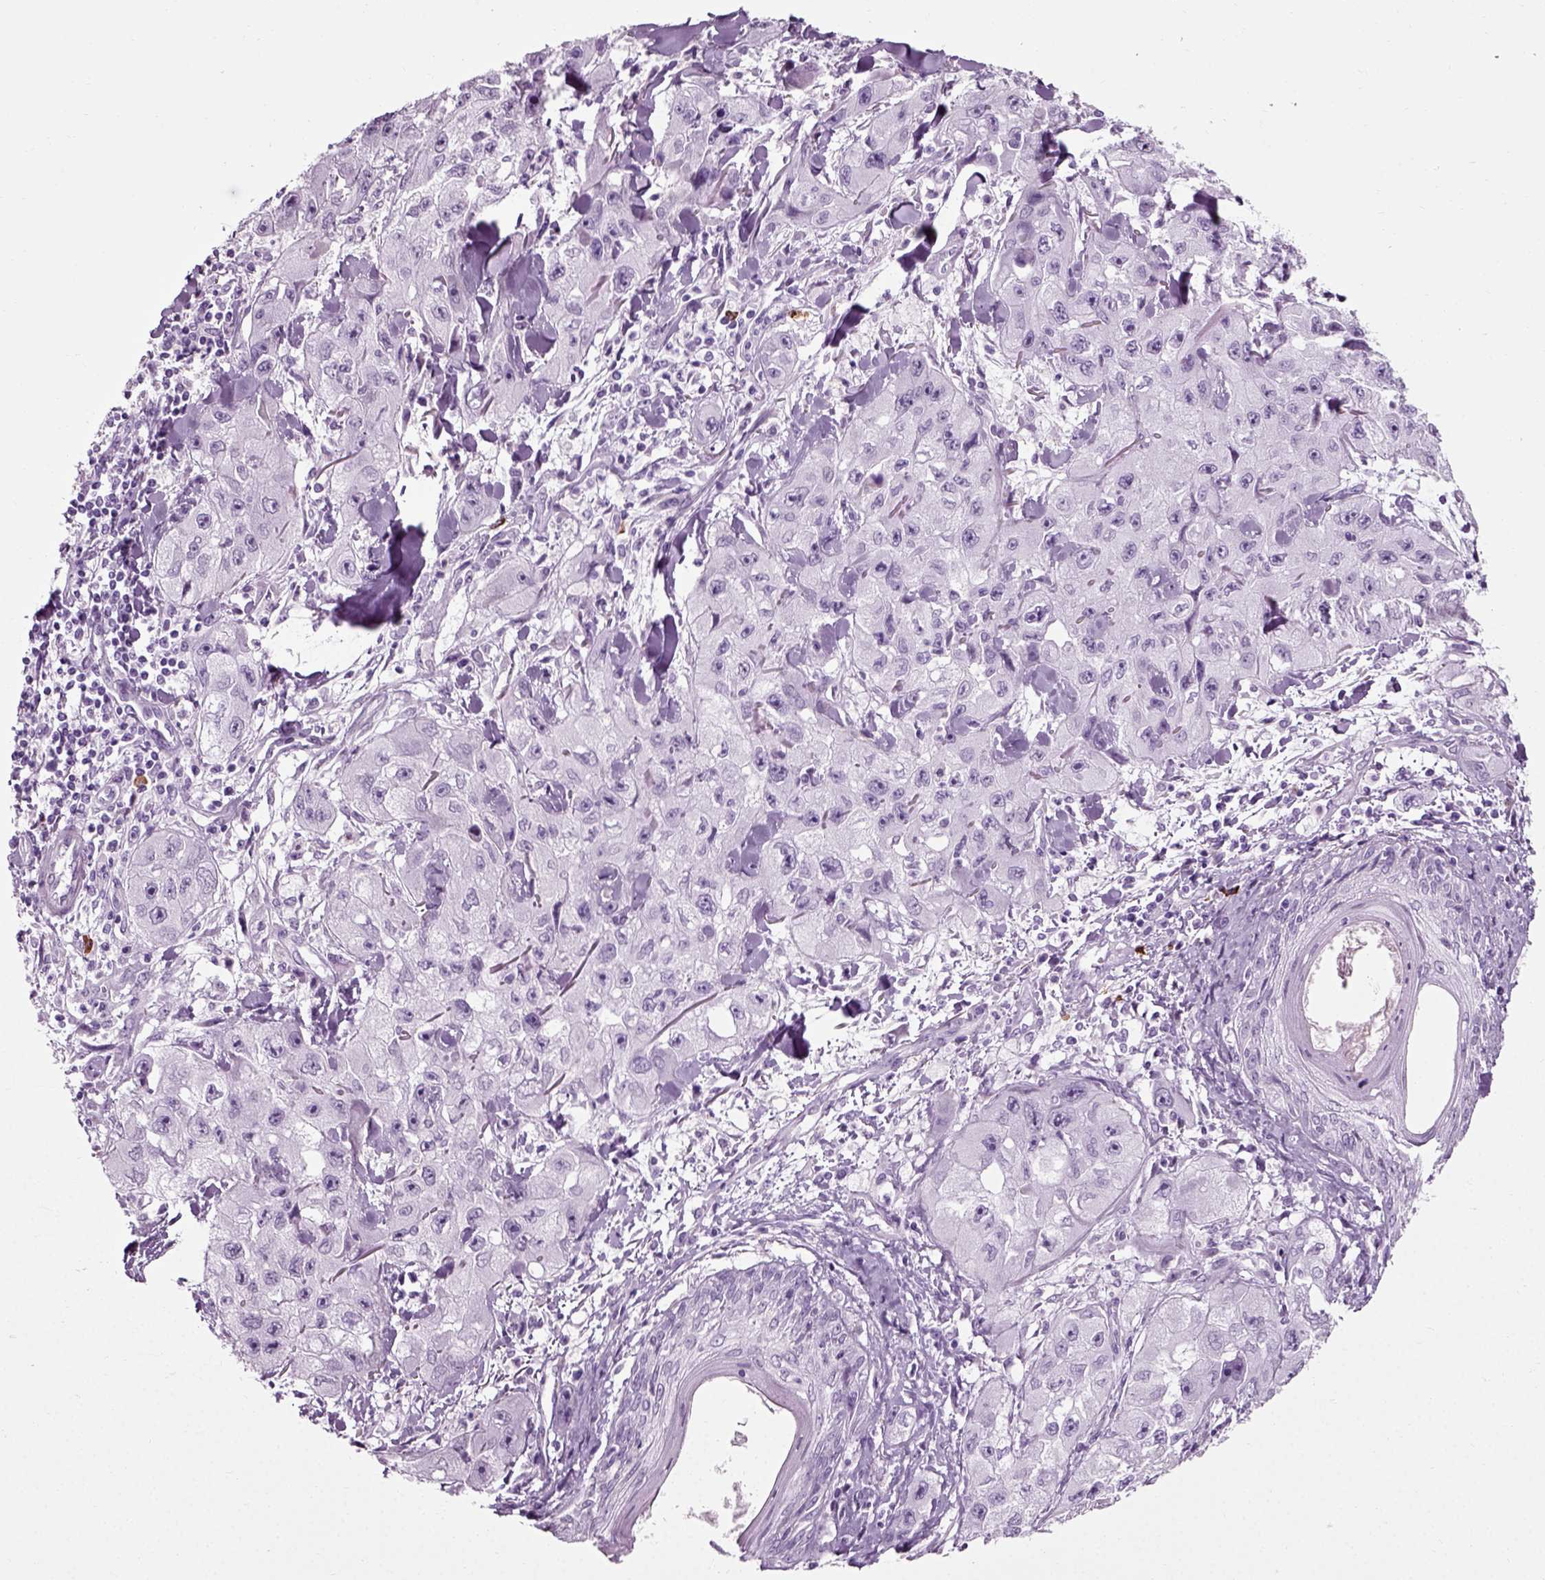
{"staining": {"intensity": "negative", "quantity": "none", "location": "none"}, "tissue": "skin cancer", "cell_type": "Tumor cells", "image_type": "cancer", "snomed": [{"axis": "morphology", "description": "Squamous cell carcinoma, NOS"}, {"axis": "topography", "description": "Skin"}, {"axis": "topography", "description": "Subcutis"}], "caption": "The micrograph displays no staining of tumor cells in skin cancer (squamous cell carcinoma).", "gene": "SLC26A8", "patient": {"sex": "male", "age": 73}}